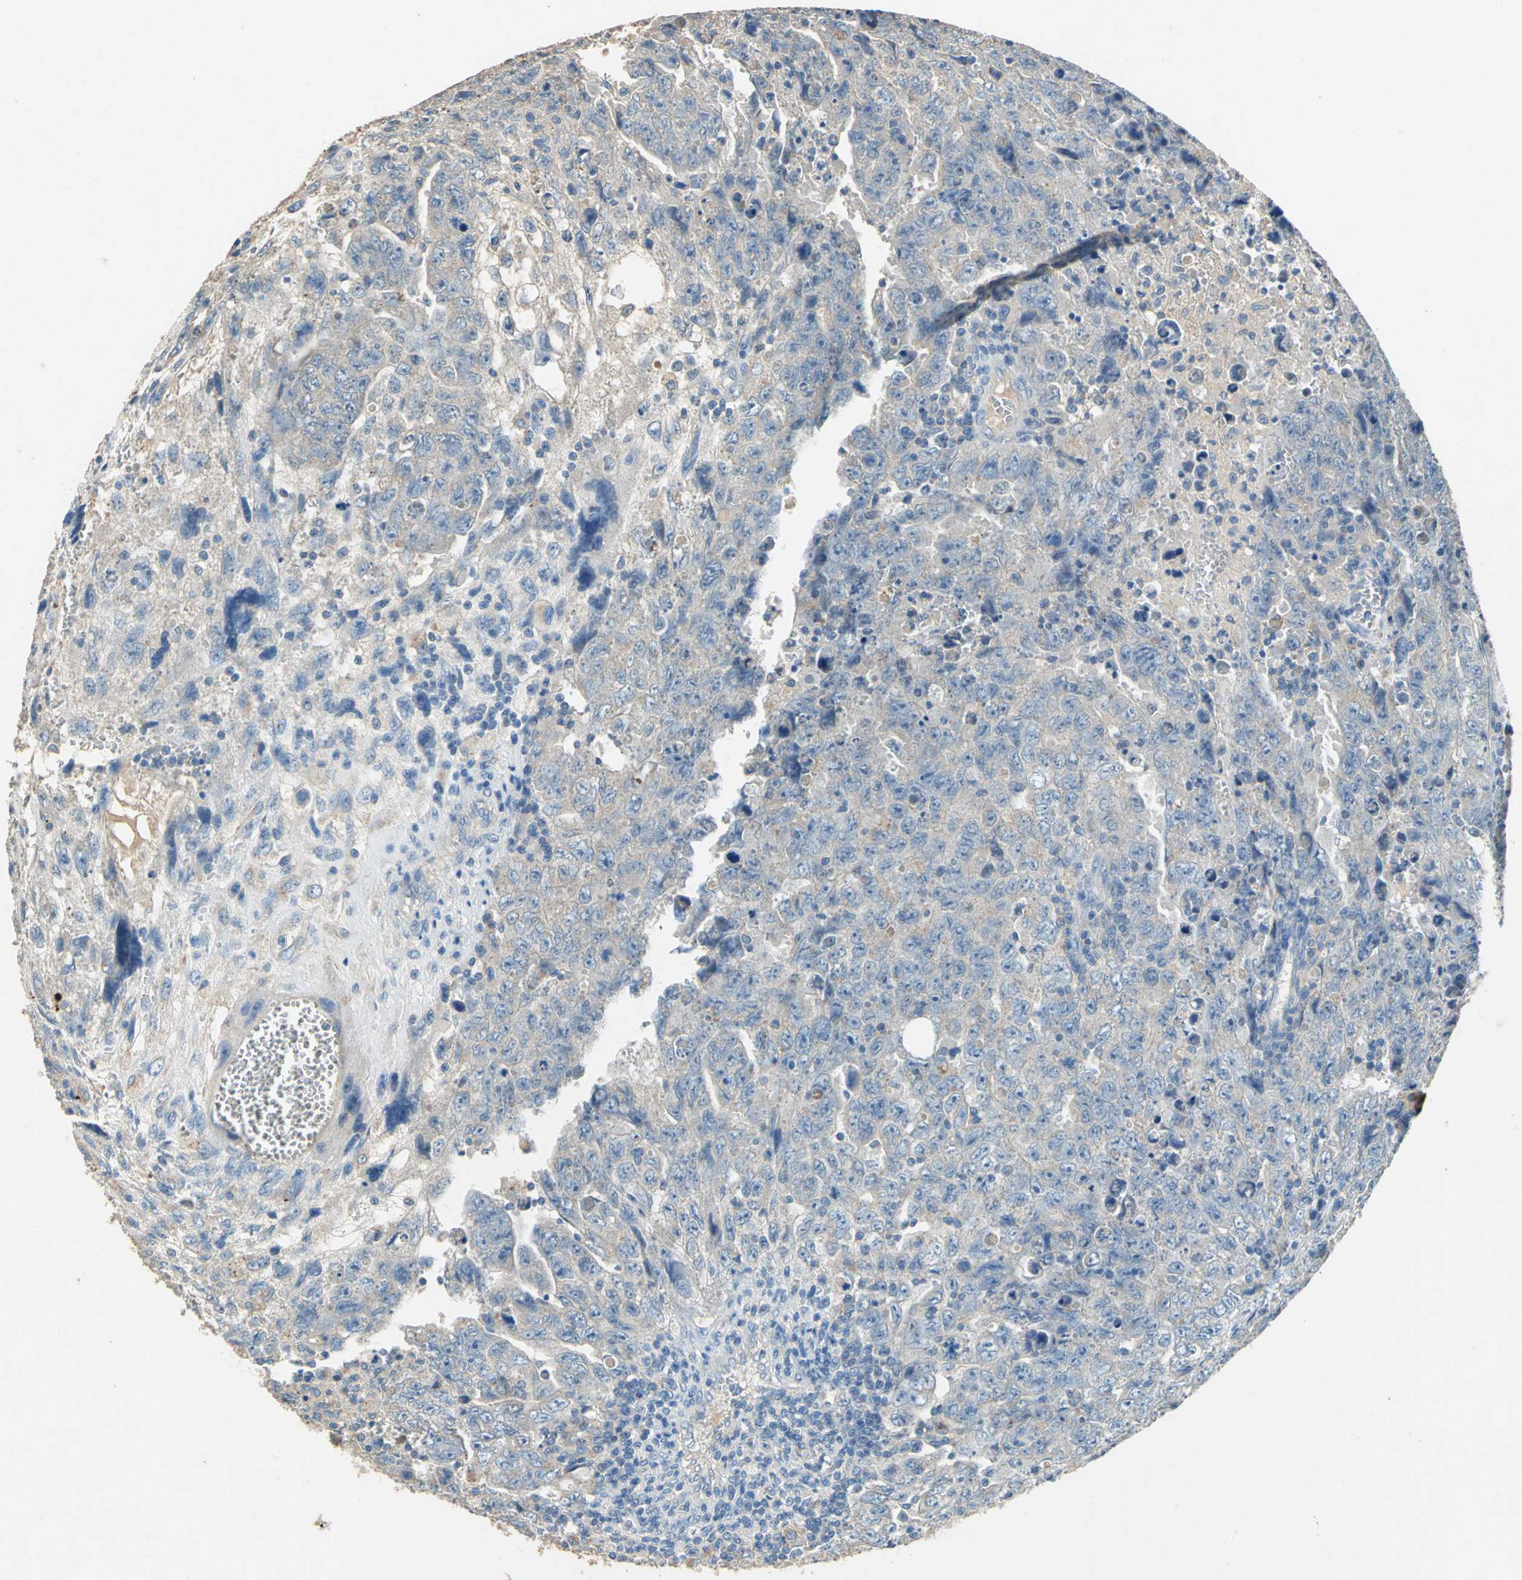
{"staining": {"intensity": "weak", "quantity": ">75%", "location": "cytoplasmic/membranous"}, "tissue": "testis cancer", "cell_type": "Tumor cells", "image_type": "cancer", "snomed": [{"axis": "morphology", "description": "Carcinoma, Embryonal, NOS"}, {"axis": "topography", "description": "Testis"}], "caption": "Testis cancer (embryonal carcinoma) stained for a protein shows weak cytoplasmic/membranous positivity in tumor cells. The protein is stained brown, and the nuclei are stained in blue (DAB (3,3'-diaminobenzidine) IHC with brightfield microscopy, high magnification).", "gene": "ADAMTS5", "patient": {"sex": "male", "age": 28}}